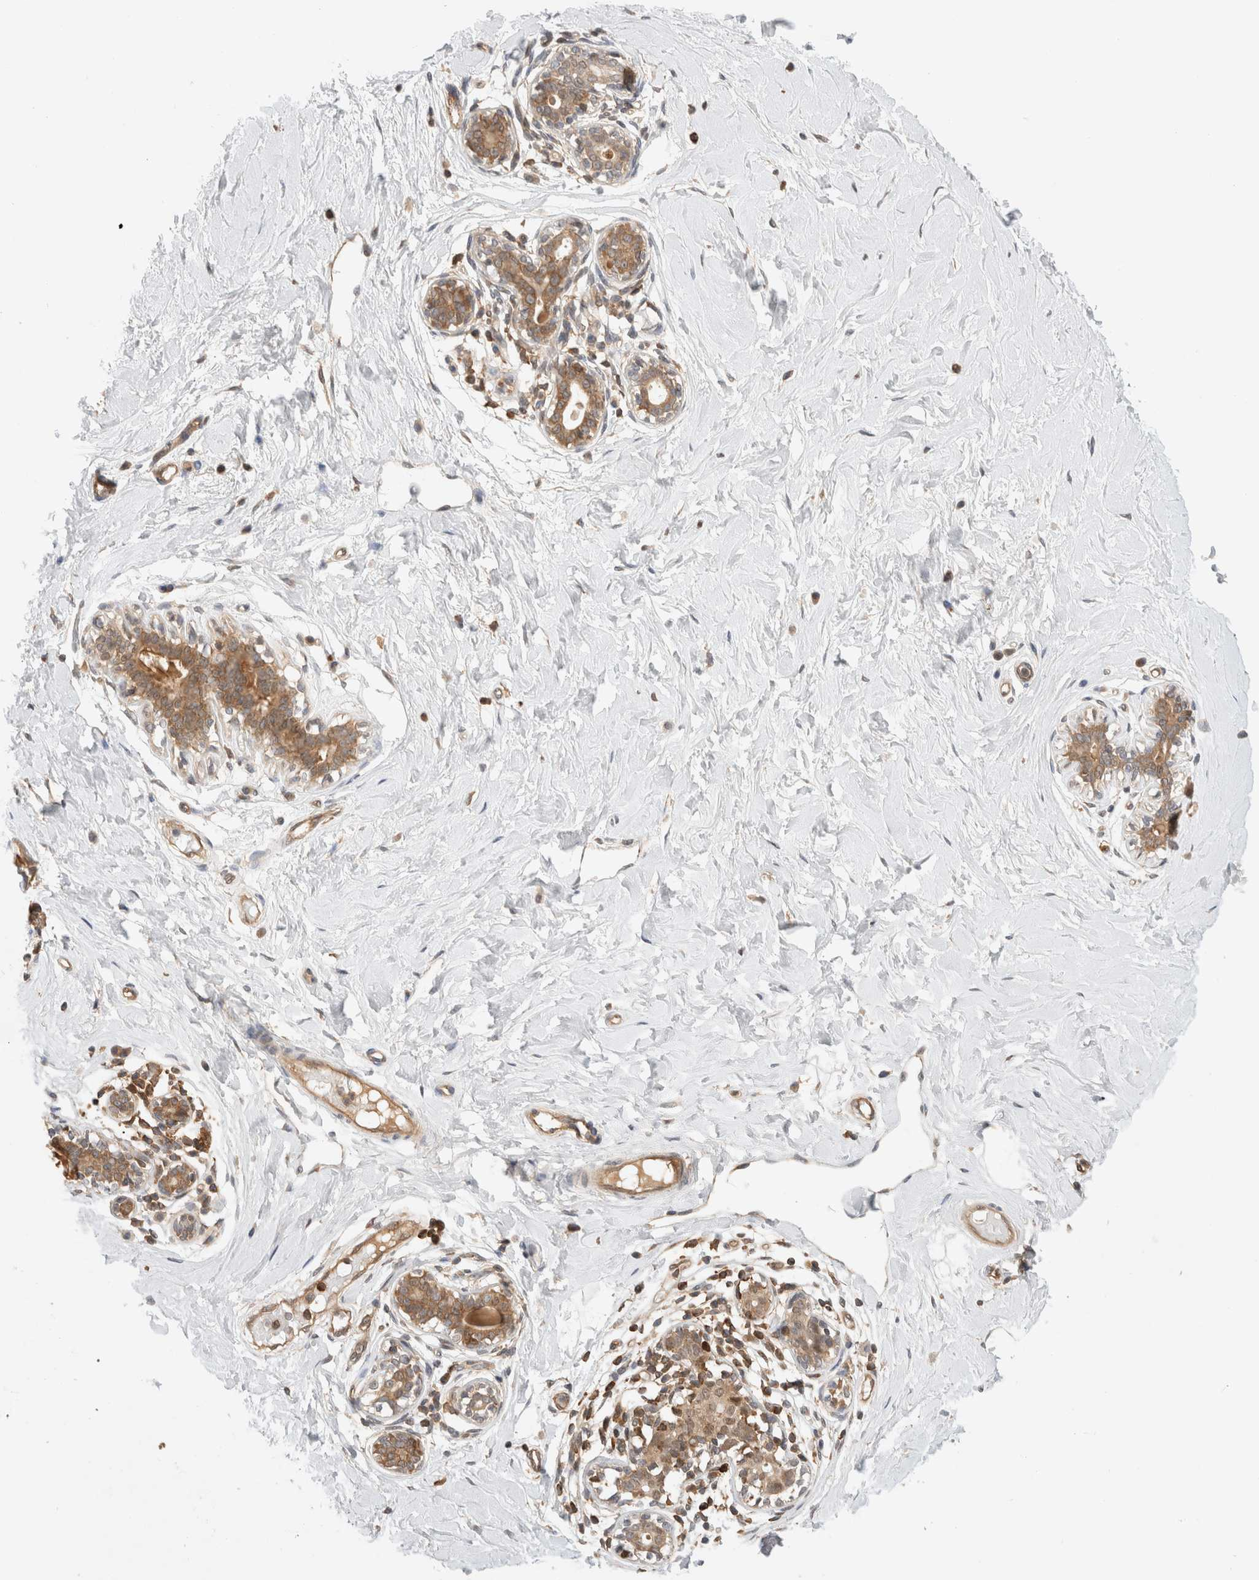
{"staining": {"intensity": "negative", "quantity": "none", "location": "none"}, "tissue": "breast", "cell_type": "Adipocytes", "image_type": "normal", "snomed": [{"axis": "morphology", "description": "Normal tissue, NOS"}, {"axis": "morphology", "description": "Adenoma, NOS"}, {"axis": "topography", "description": "Breast"}], "caption": "Immunohistochemical staining of unremarkable human breast demonstrates no significant positivity in adipocytes. Brightfield microscopy of immunohistochemistry (IHC) stained with DAB (3,3'-diaminobenzidine) (brown) and hematoxylin (blue), captured at high magnification.", "gene": "NFKB1", "patient": {"sex": "female", "age": 23}}